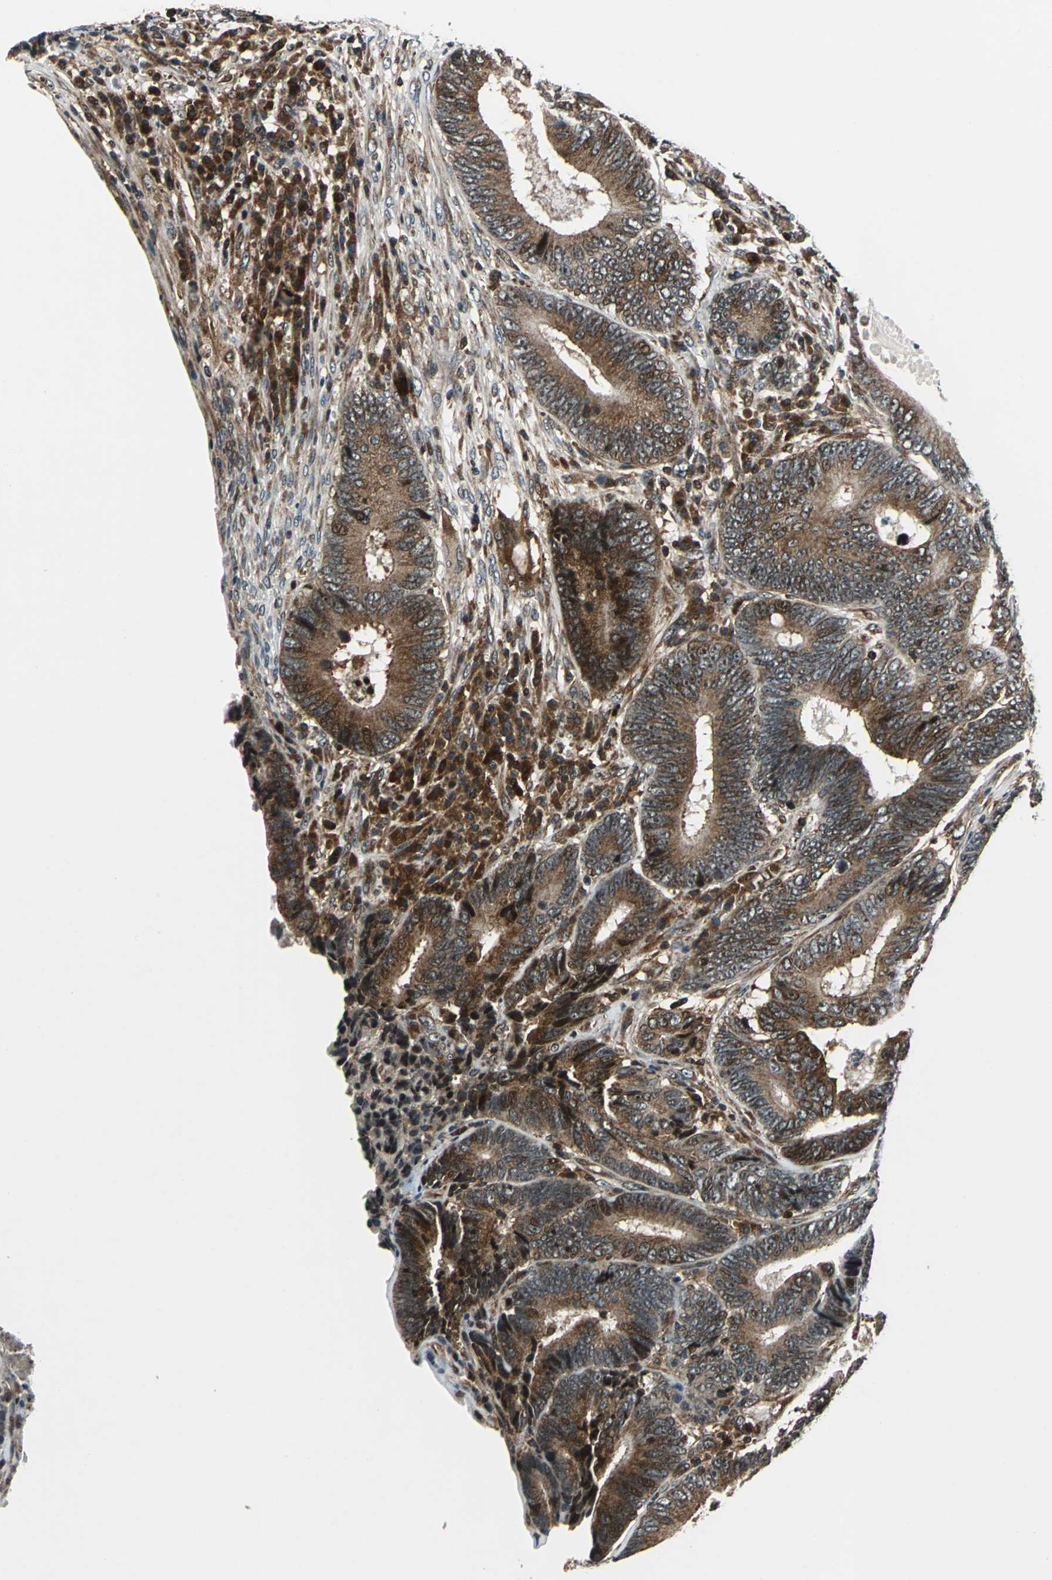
{"staining": {"intensity": "strong", "quantity": ">75%", "location": "cytoplasmic/membranous"}, "tissue": "colorectal cancer", "cell_type": "Tumor cells", "image_type": "cancer", "snomed": [{"axis": "morphology", "description": "Adenocarcinoma, NOS"}, {"axis": "topography", "description": "Colon"}], "caption": "Protein staining displays strong cytoplasmic/membranous staining in approximately >75% of tumor cells in colorectal adenocarcinoma. (brown staining indicates protein expression, while blue staining denotes nuclei).", "gene": "AATF", "patient": {"sex": "female", "age": 78}}